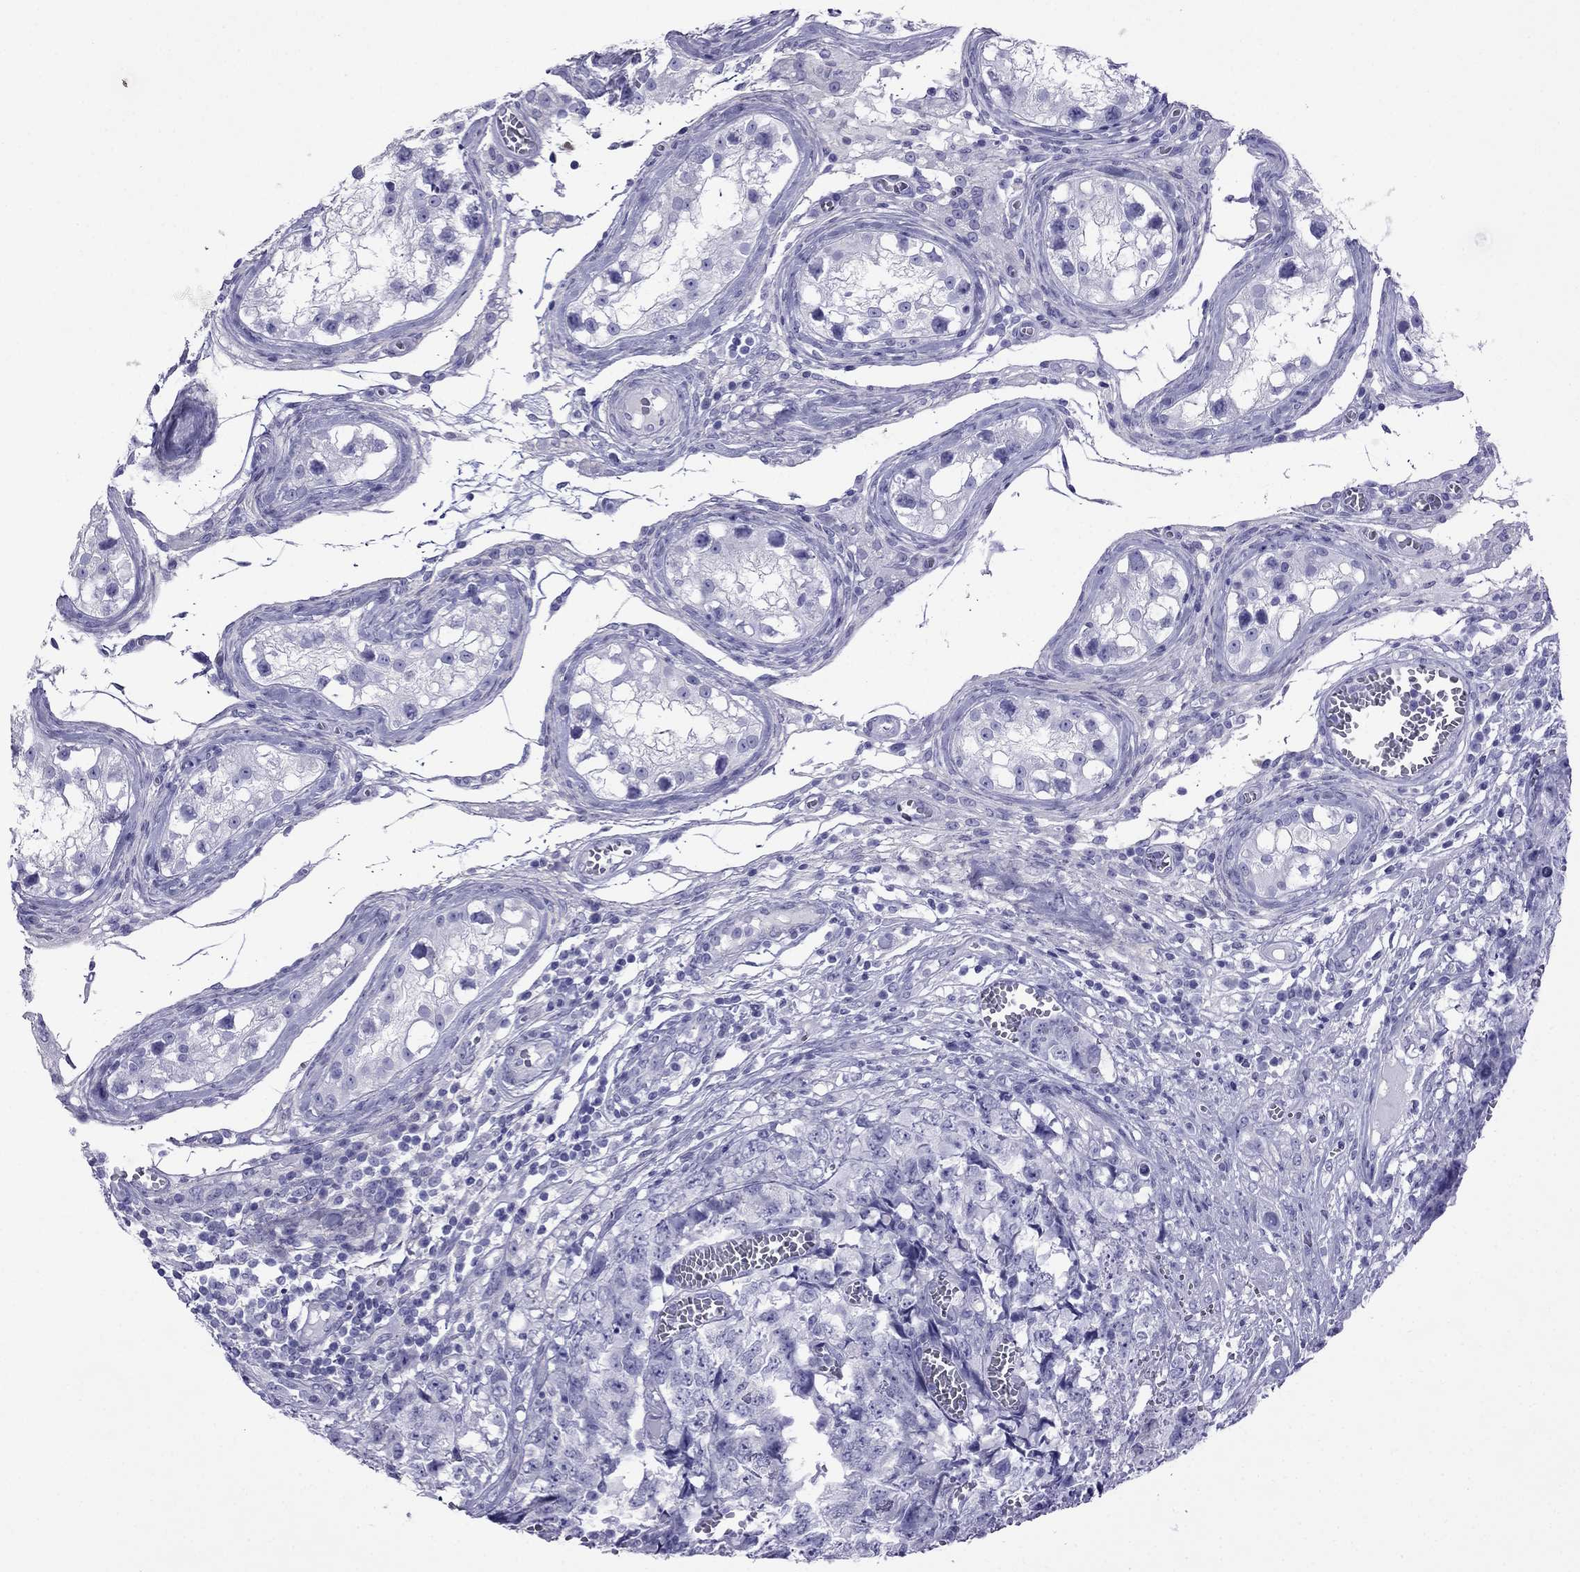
{"staining": {"intensity": "negative", "quantity": "none", "location": "none"}, "tissue": "testis cancer", "cell_type": "Tumor cells", "image_type": "cancer", "snomed": [{"axis": "morphology", "description": "Carcinoma, Embryonal, NOS"}, {"axis": "topography", "description": "Testis"}], "caption": "An immunohistochemistry (IHC) histopathology image of testis embryonal carcinoma is shown. There is no staining in tumor cells of testis embryonal carcinoma.", "gene": "ARR3", "patient": {"sex": "male", "age": 23}}